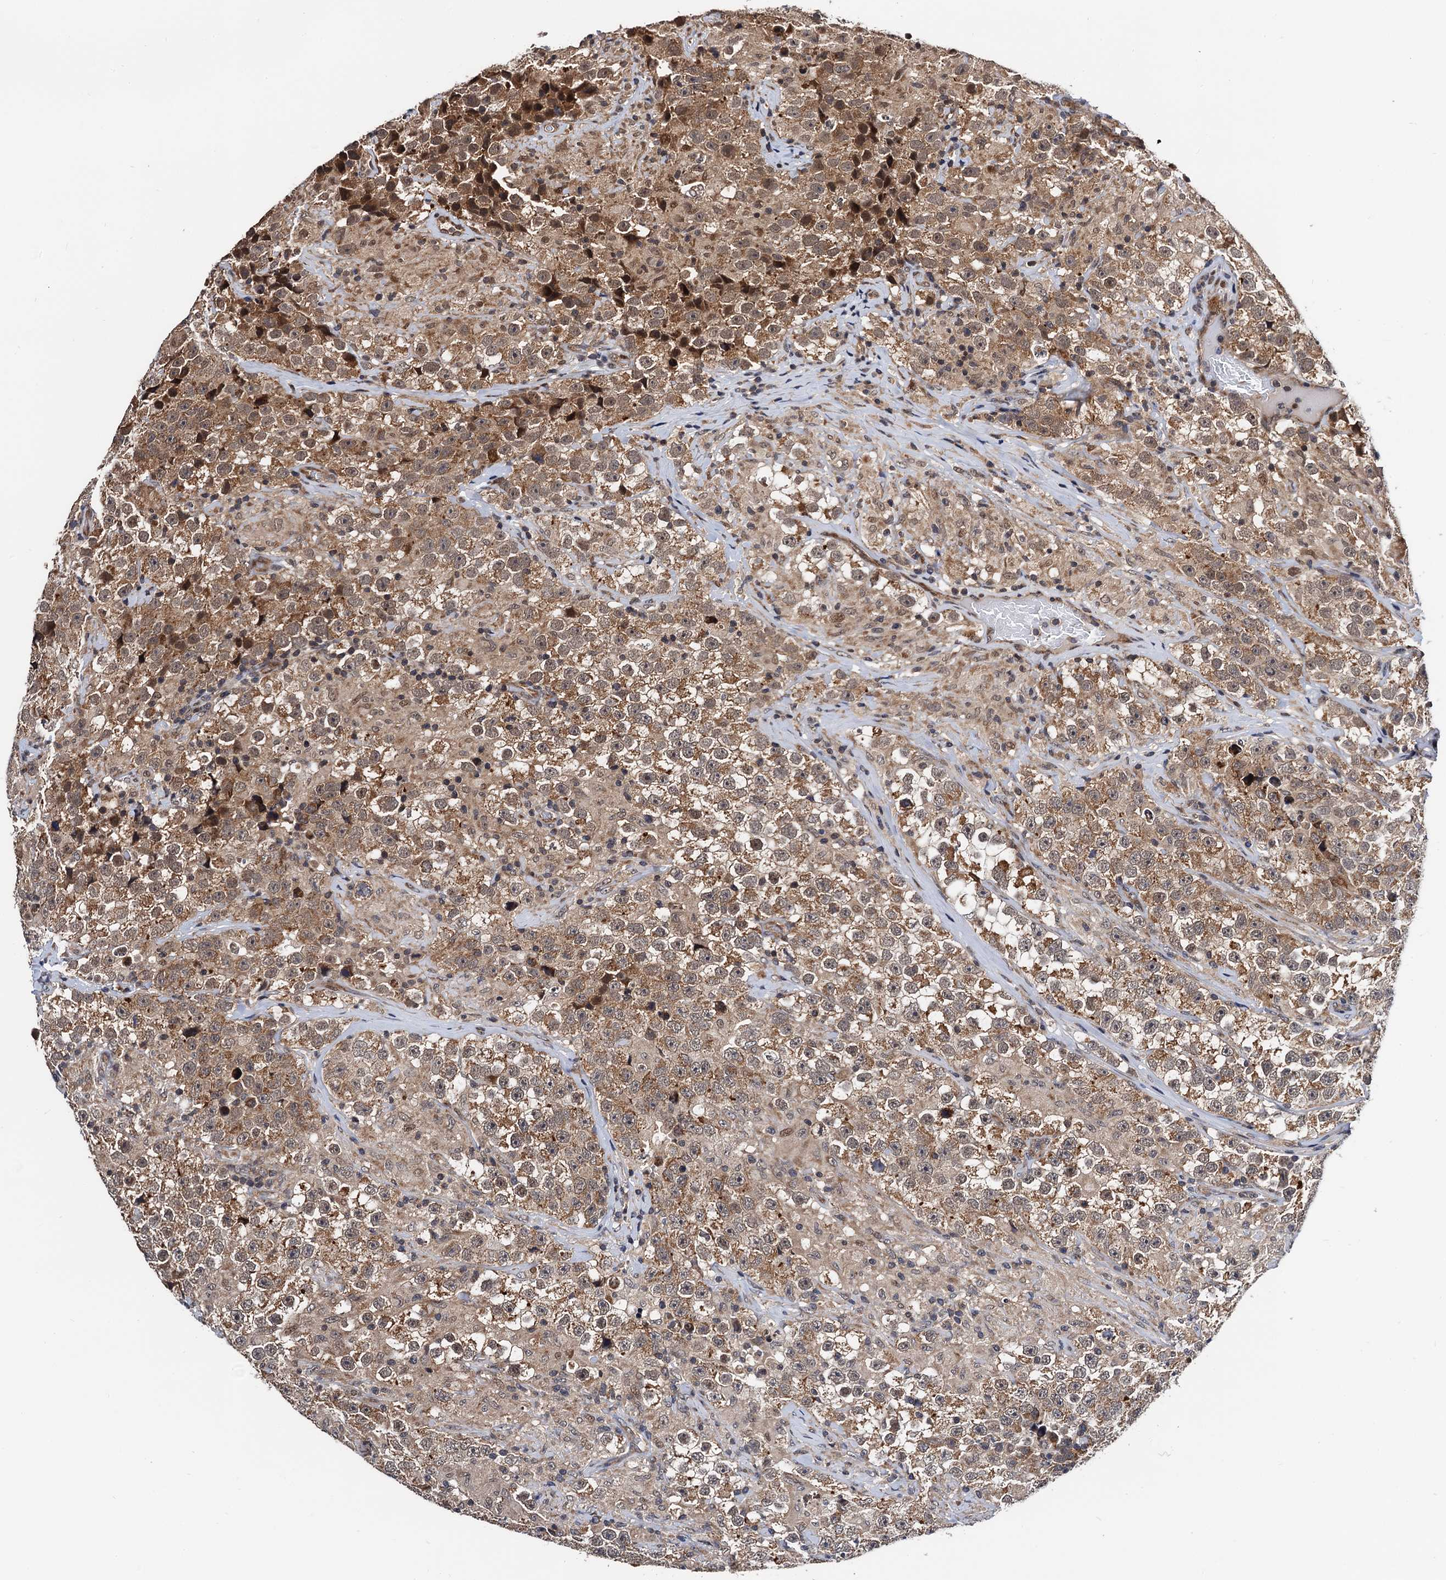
{"staining": {"intensity": "moderate", "quantity": ">75%", "location": "cytoplasmic/membranous"}, "tissue": "testis cancer", "cell_type": "Tumor cells", "image_type": "cancer", "snomed": [{"axis": "morphology", "description": "Seminoma, NOS"}, {"axis": "topography", "description": "Testis"}], "caption": "This micrograph displays testis cancer stained with immunohistochemistry to label a protein in brown. The cytoplasmic/membranous of tumor cells show moderate positivity for the protein. Nuclei are counter-stained blue.", "gene": "NAA16", "patient": {"sex": "male", "age": 46}}